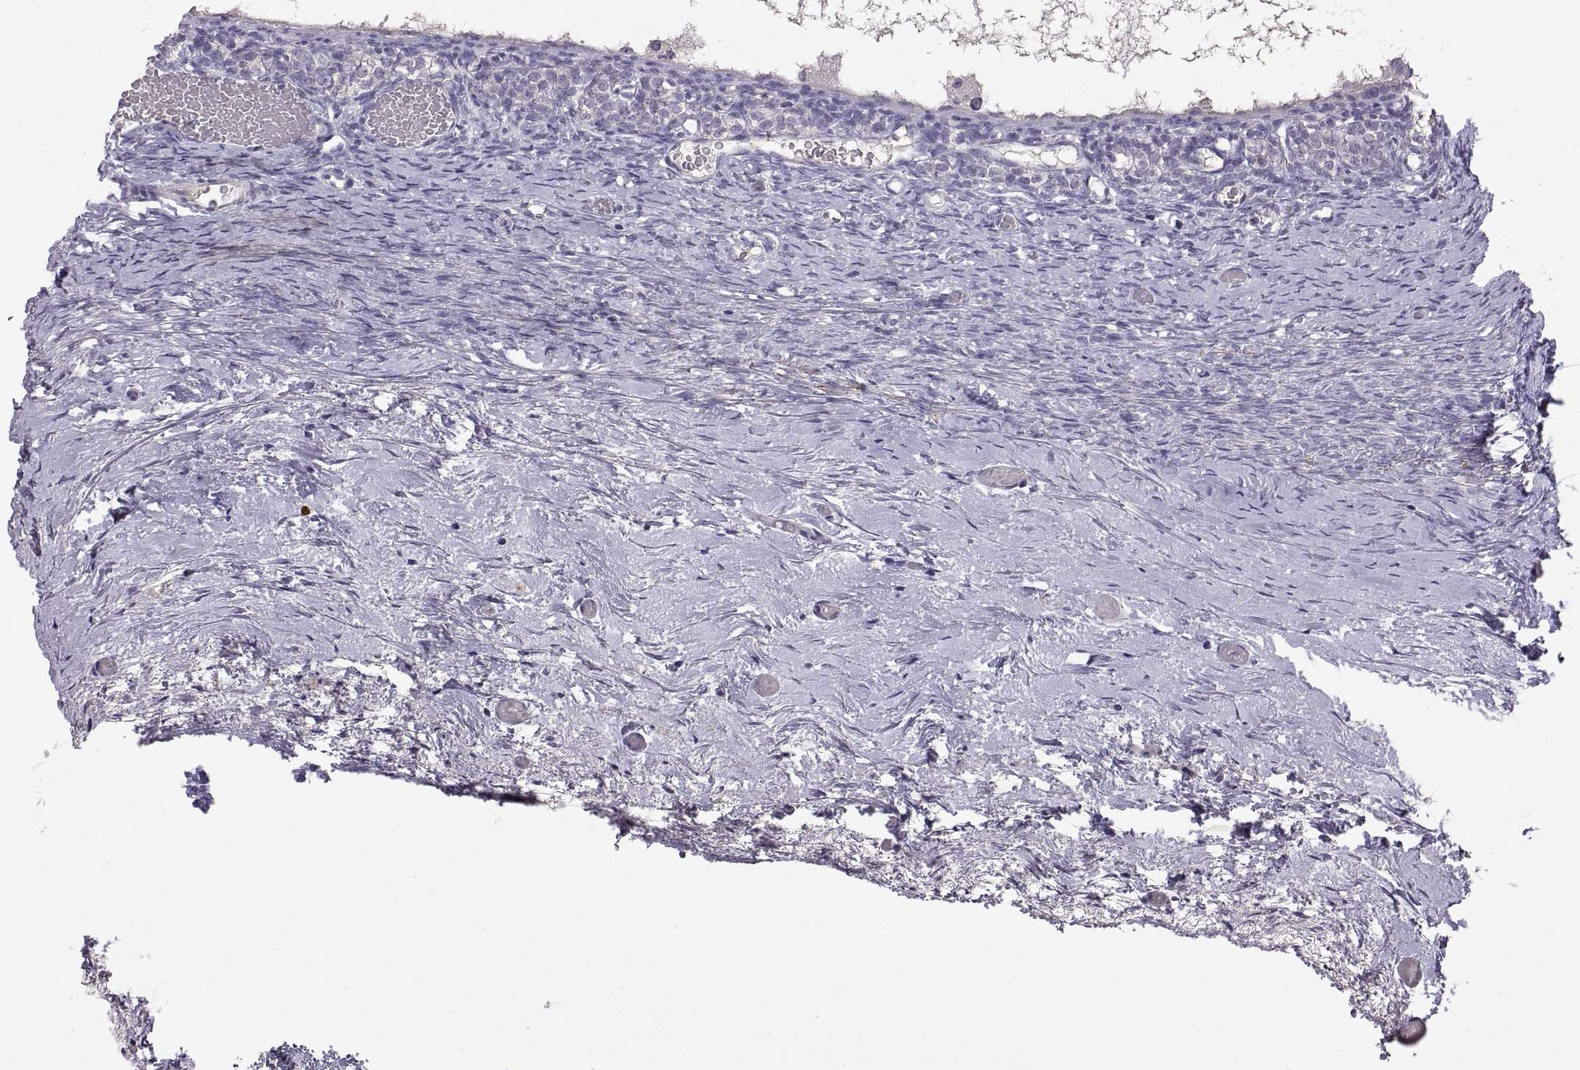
{"staining": {"intensity": "negative", "quantity": "none", "location": "none"}, "tissue": "ovary", "cell_type": "Ovarian stroma cells", "image_type": "normal", "snomed": [{"axis": "morphology", "description": "Normal tissue, NOS"}, {"axis": "topography", "description": "Ovary"}], "caption": "IHC photomicrograph of normal human ovary stained for a protein (brown), which demonstrates no positivity in ovarian stroma cells.", "gene": "WFDC8", "patient": {"sex": "female", "age": 39}}